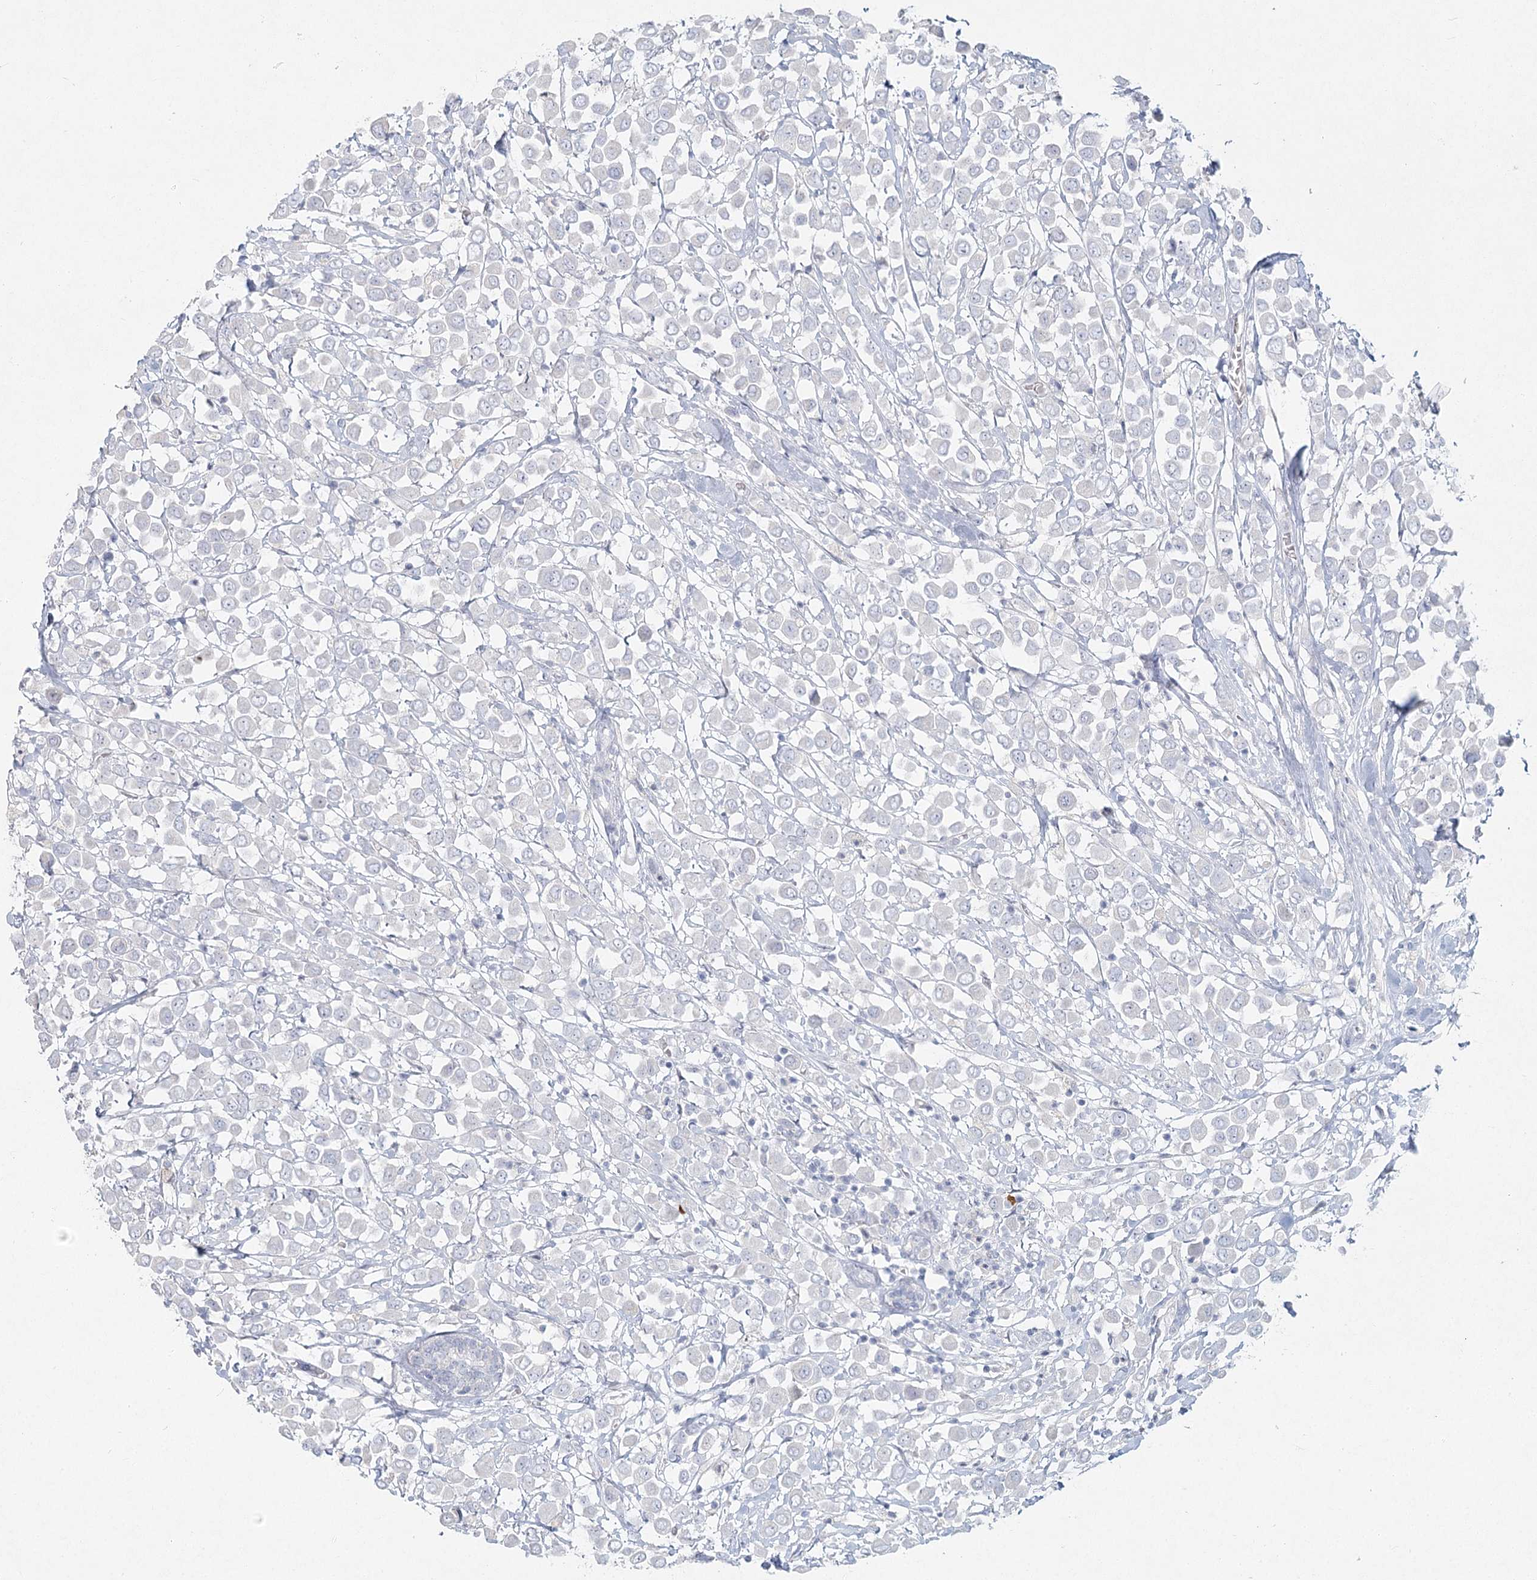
{"staining": {"intensity": "negative", "quantity": "none", "location": "none"}, "tissue": "breast cancer", "cell_type": "Tumor cells", "image_type": "cancer", "snomed": [{"axis": "morphology", "description": "Duct carcinoma"}, {"axis": "topography", "description": "Breast"}], "caption": "DAB immunohistochemical staining of human breast cancer (invasive ductal carcinoma) demonstrates no significant staining in tumor cells.", "gene": "LRP2BP", "patient": {"sex": "female", "age": 61}}